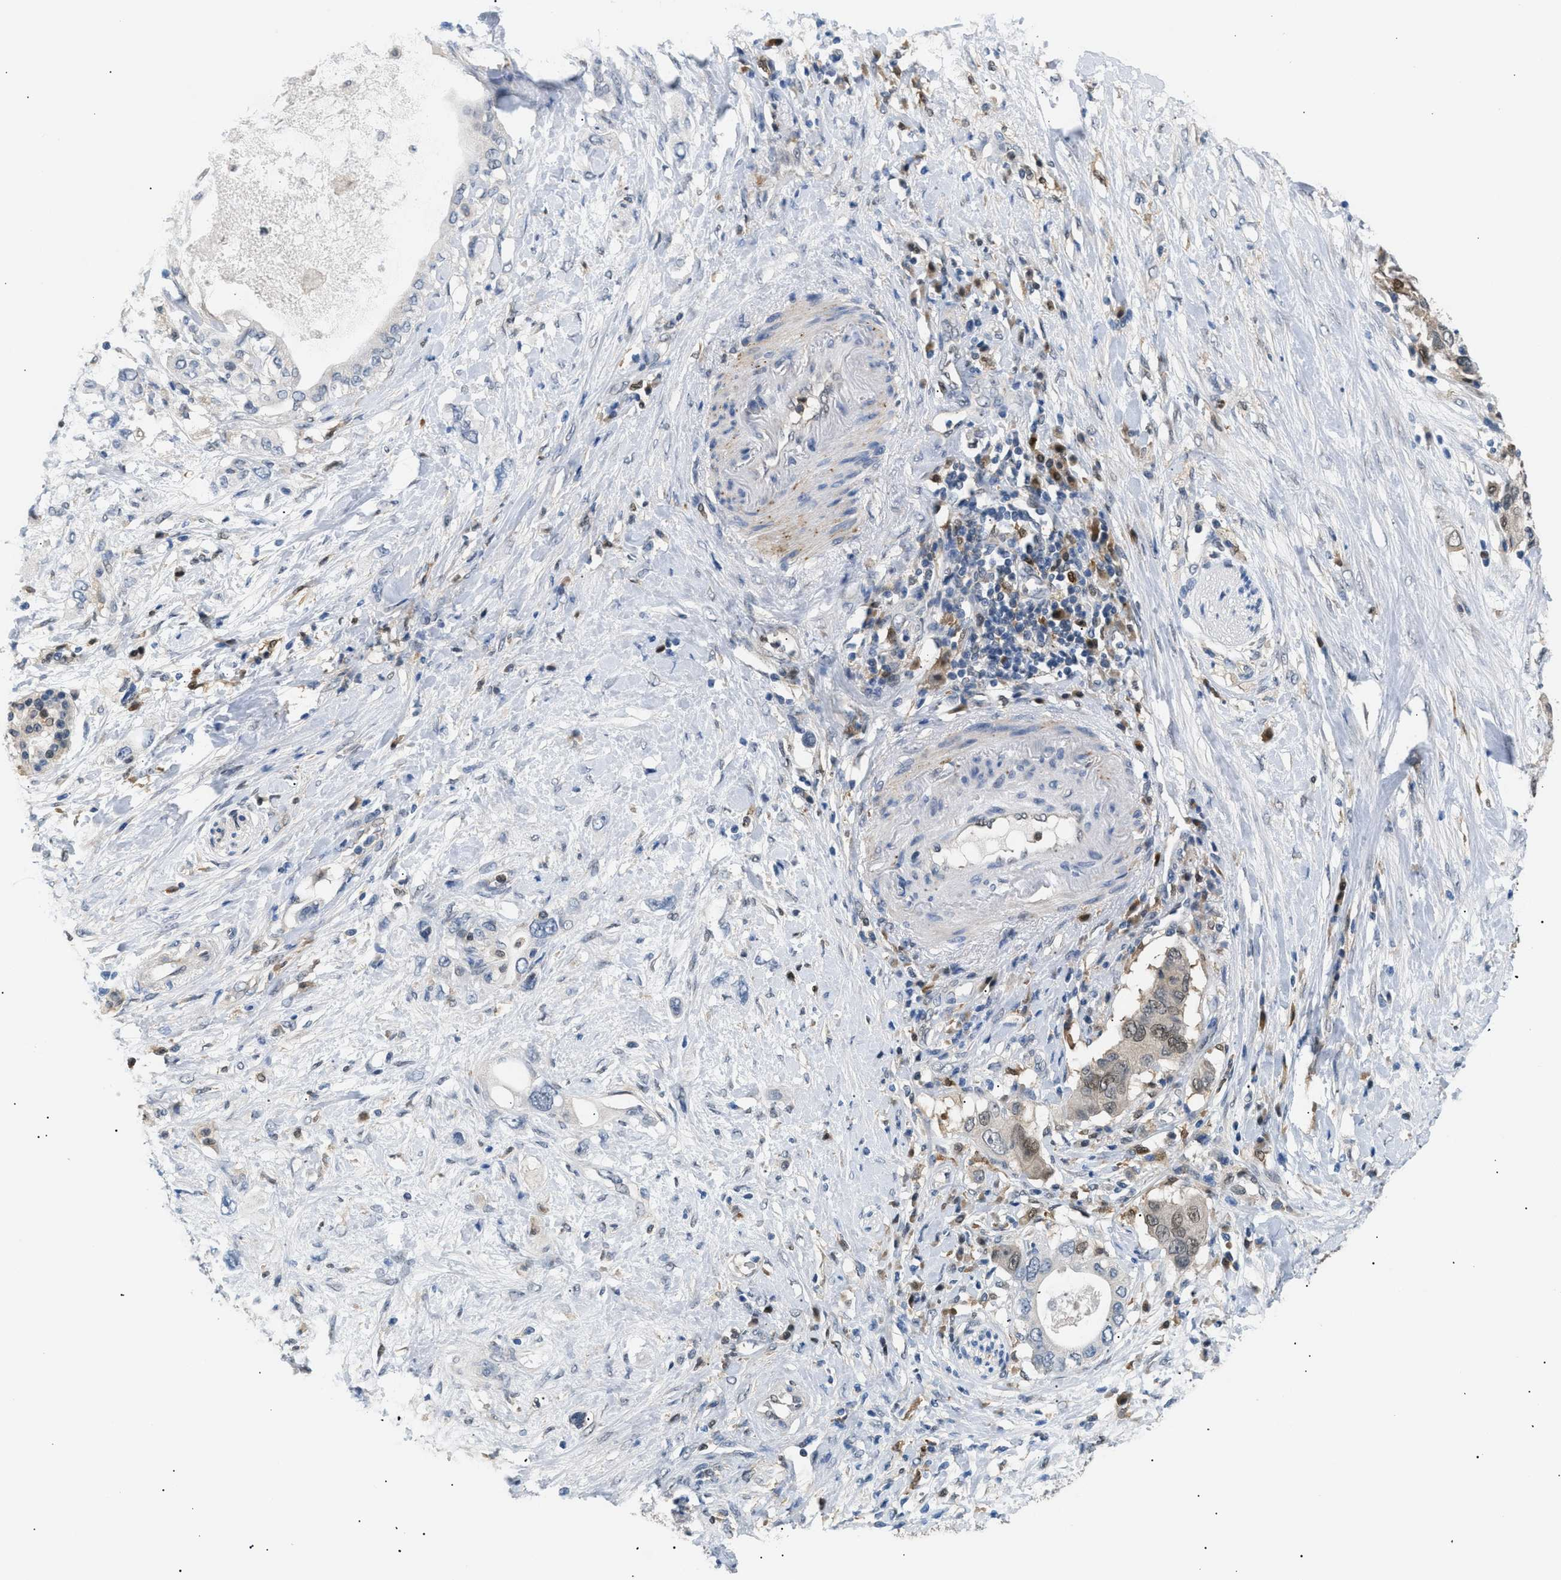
{"staining": {"intensity": "weak", "quantity": "<25%", "location": "nuclear"}, "tissue": "pancreatic cancer", "cell_type": "Tumor cells", "image_type": "cancer", "snomed": [{"axis": "morphology", "description": "Adenocarcinoma, NOS"}, {"axis": "topography", "description": "Pancreas"}], "caption": "Pancreatic cancer (adenocarcinoma) was stained to show a protein in brown. There is no significant staining in tumor cells.", "gene": "AKR1A1", "patient": {"sex": "female", "age": 56}}